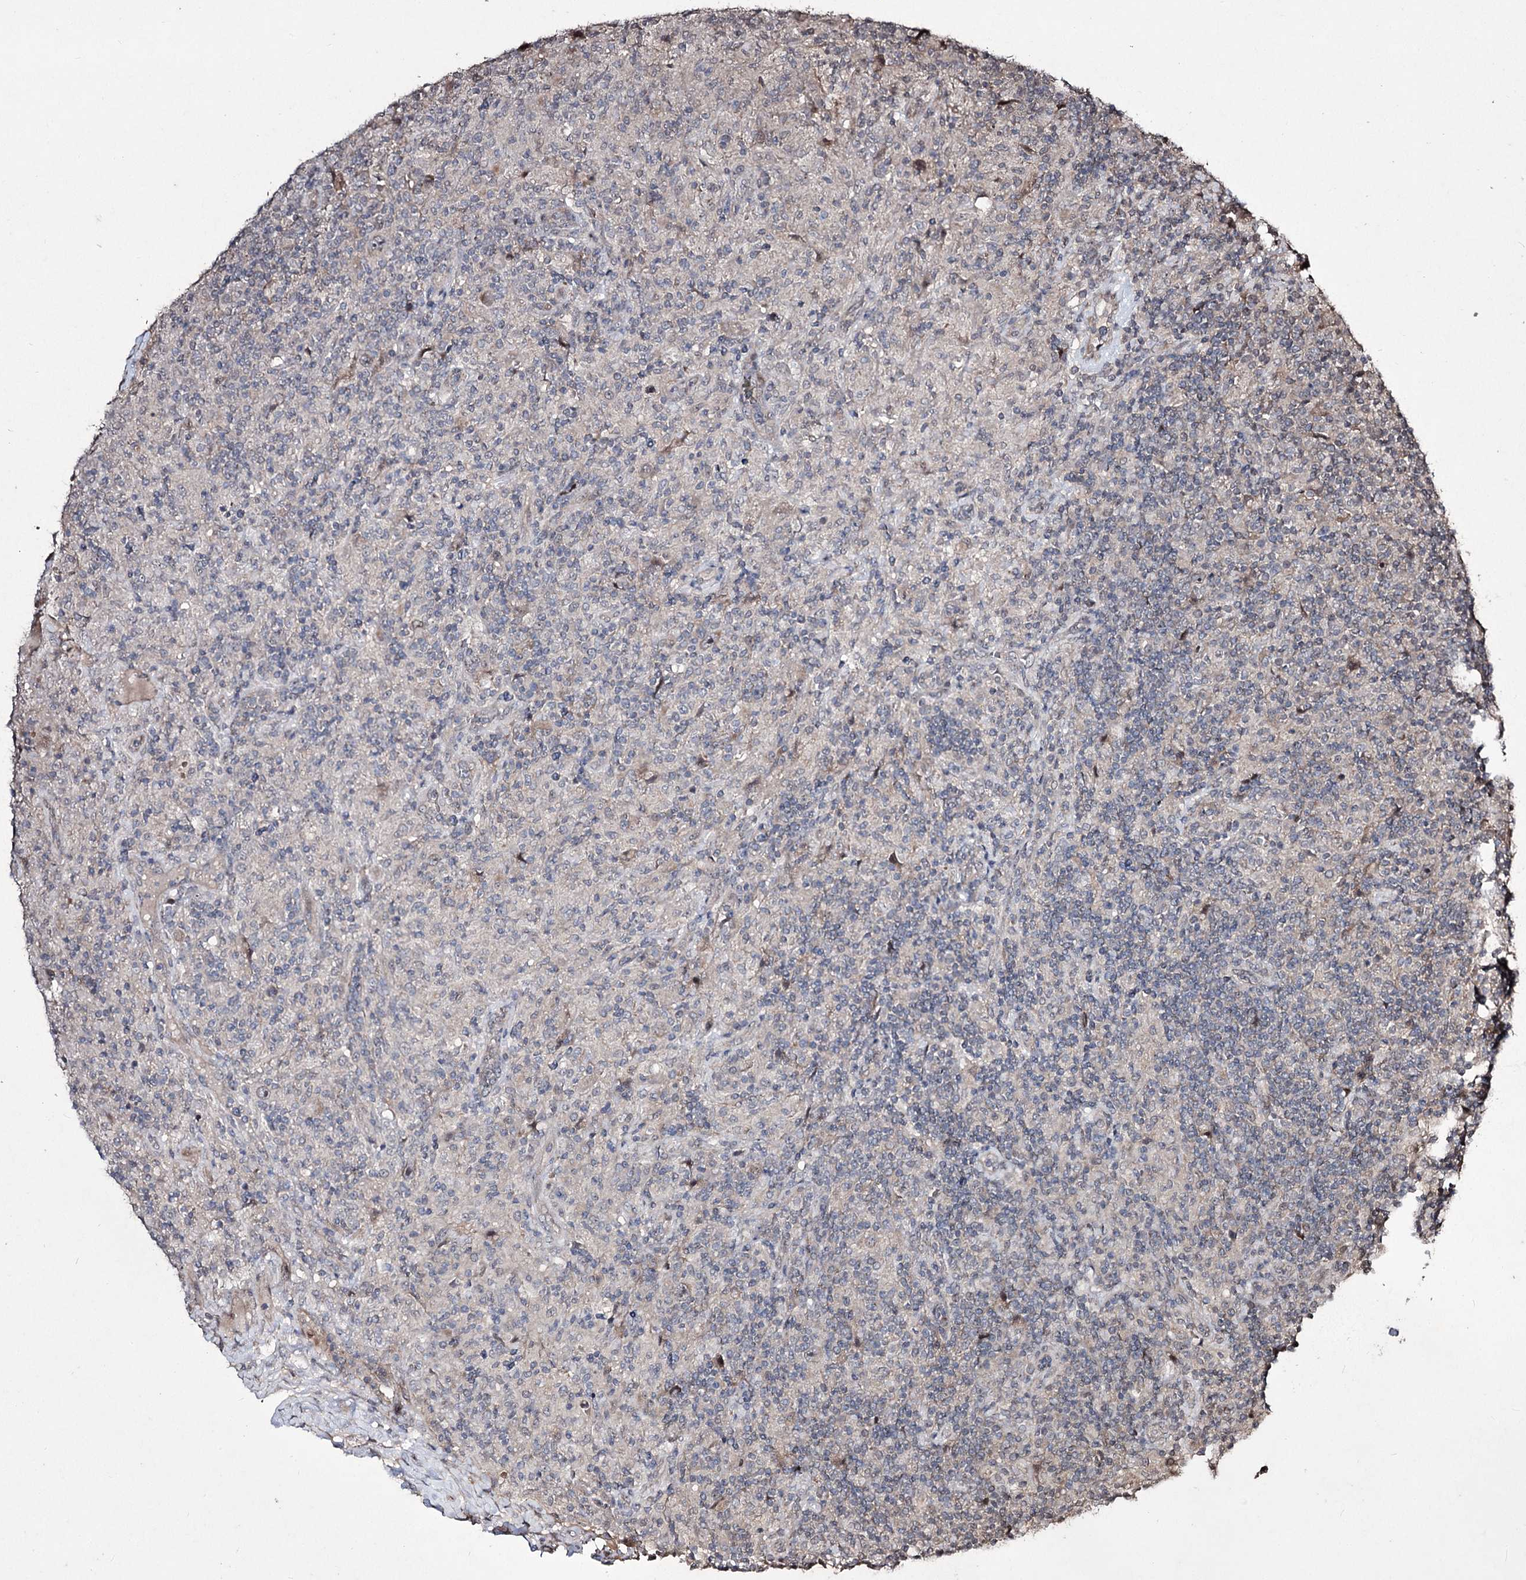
{"staining": {"intensity": "negative", "quantity": "none", "location": "none"}, "tissue": "lymphoma", "cell_type": "Tumor cells", "image_type": "cancer", "snomed": [{"axis": "morphology", "description": "Hodgkin's disease, NOS"}, {"axis": "topography", "description": "Lymph node"}], "caption": "This is an immunohistochemistry histopathology image of human Hodgkin's disease. There is no expression in tumor cells.", "gene": "CPNE8", "patient": {"sex": "male", "age": 70}}